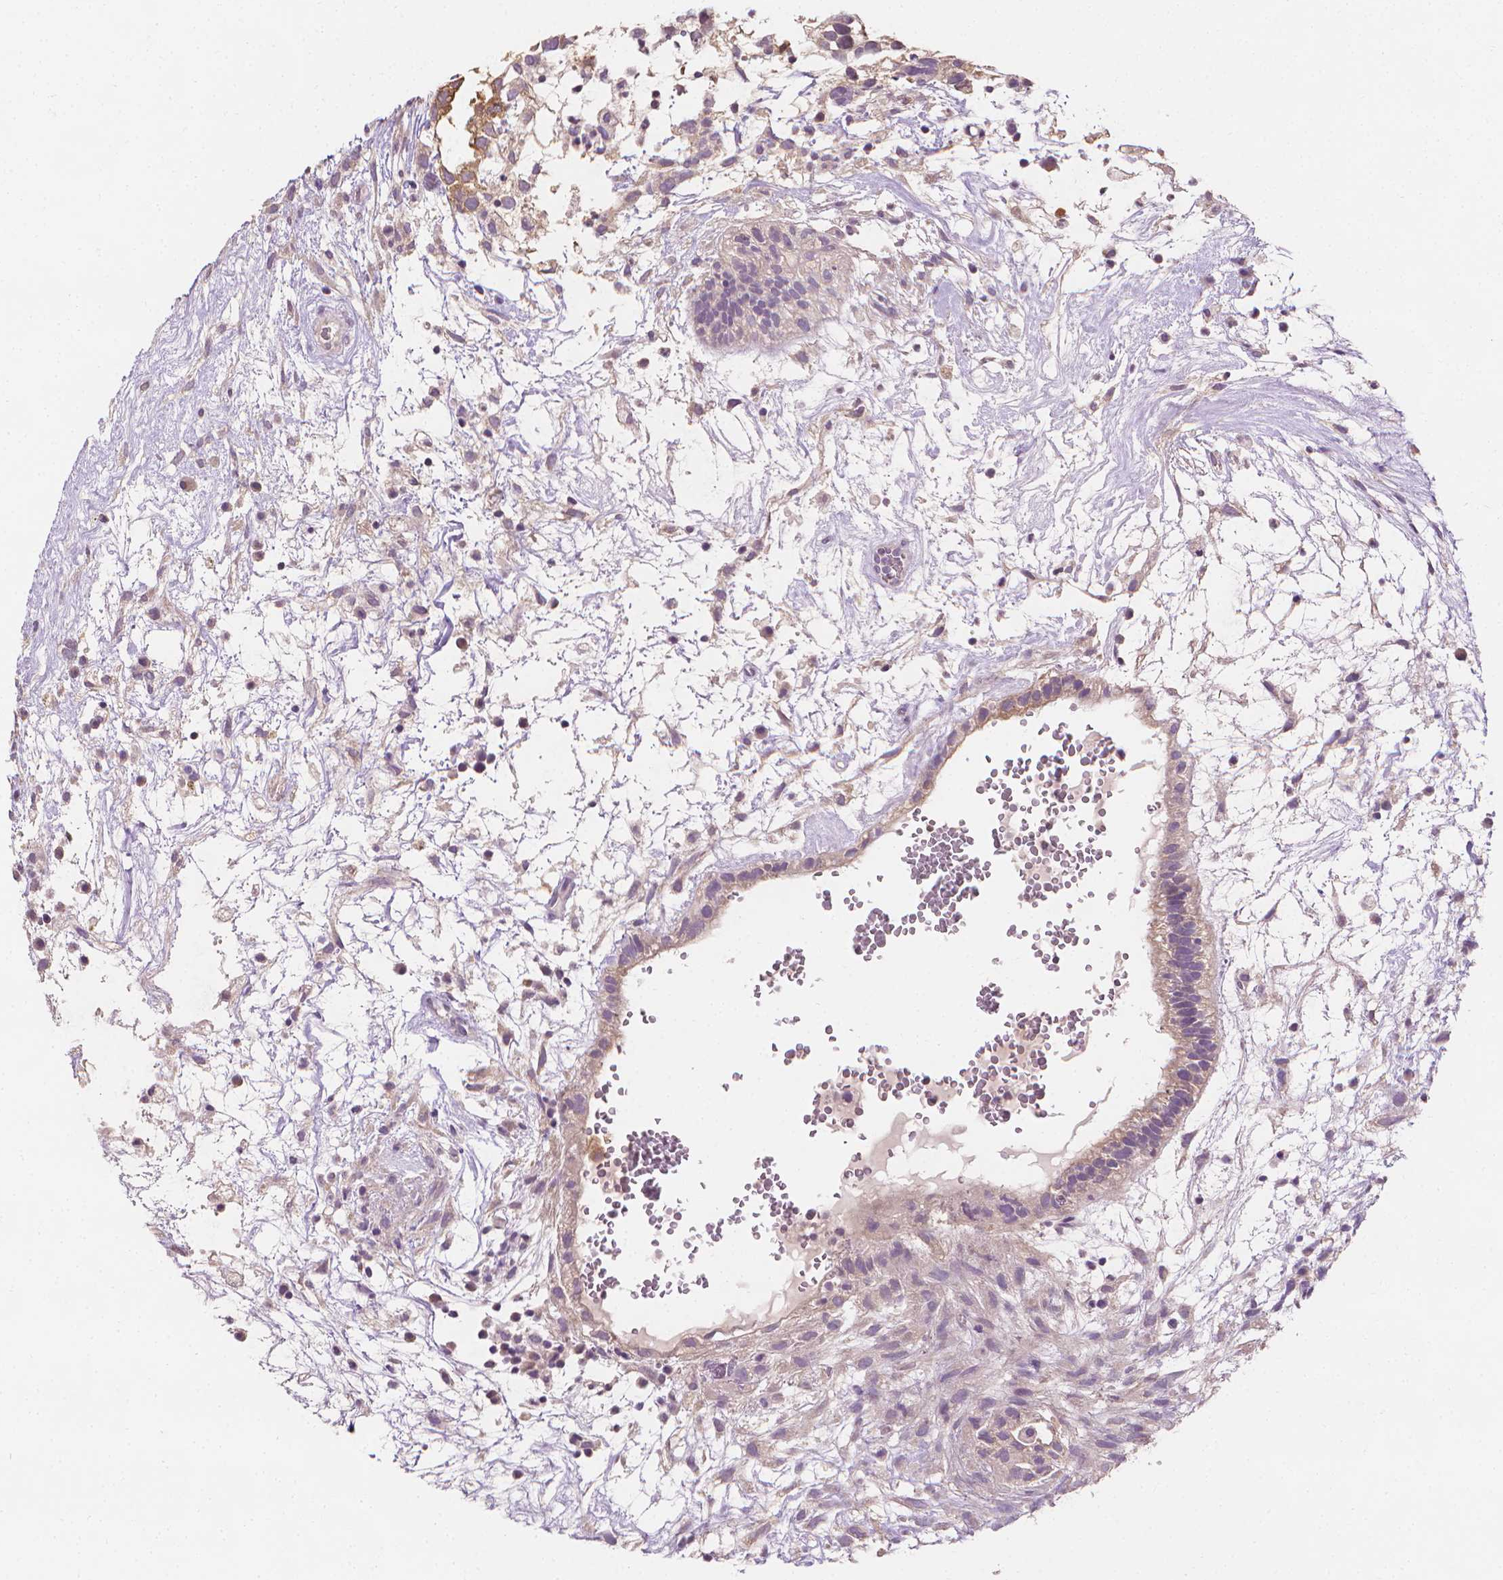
{"staining": {"intensity": "negative", "quantity": "none", "location": "none"}, "tissue": "testis cancer", "cell_type": "Tumor cells", "image_type": "cancer", "snomed": [{"axis": "morphology", "description": "Normal tissue, NOS"}, {"axis": "morphology", "description": "Carcinoma, Embryonal, NOS"}, {"axis": "topography", "description": "Testis"}], "caption": "Tumor cells show no significant protein staining in embryonal carcinoma (testis).", "gene": "FASN", "patient": {"sex": "male", "age": 32}}